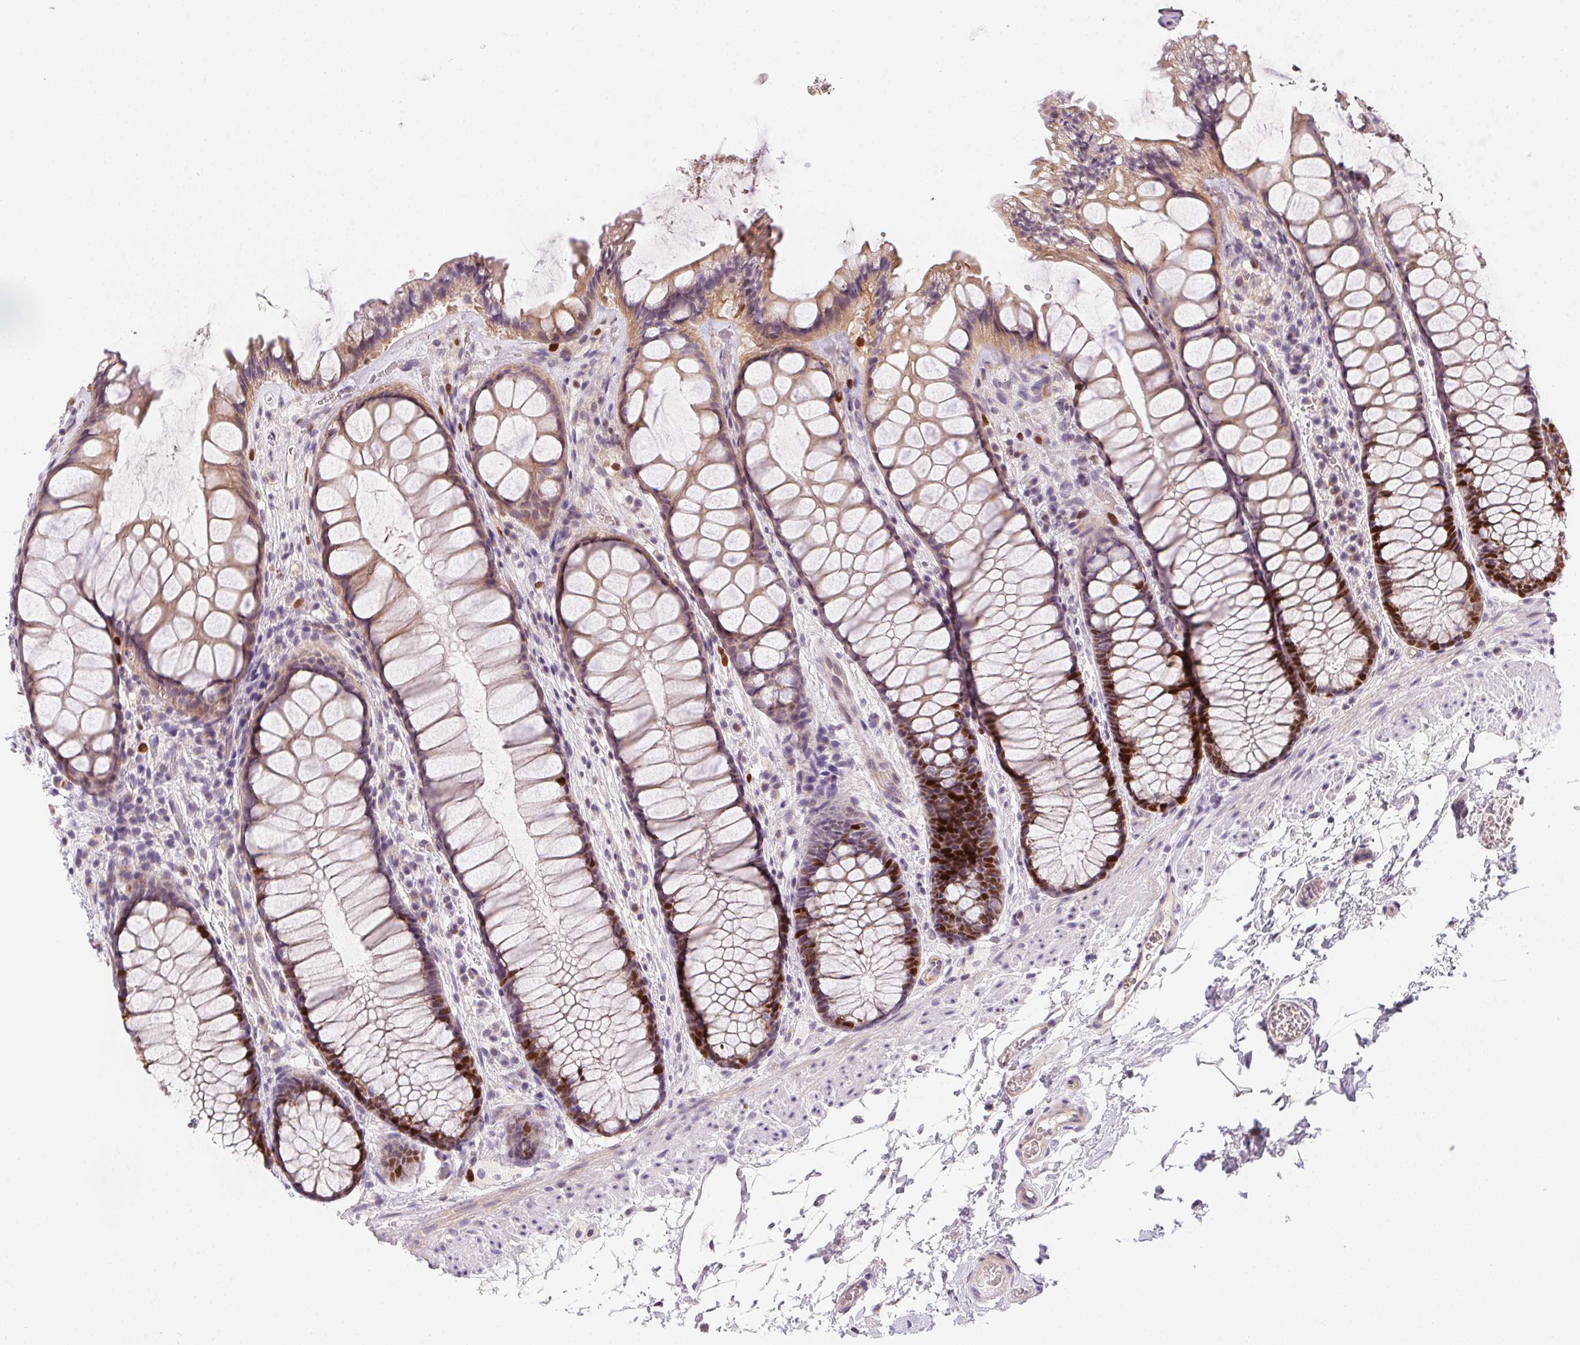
{"staining": {"intensity": "strong", "quantity": "25%-75%", "location": "nuclear"}, "tissue": "rectum", "cell_type": "Glandular cells", "image_type": "normal", "snomed": [{"axis": "morphology", "description": "Normal tissue, NOS"}, {"axis": "topography", "description": "Rectum"}], "caption": "Brown immunohistochemical staining in normal human rectum demonstrates strong nuclear expression in about 25%-75% of glandular cells. (DAB (3,3'-diaminobenzidine) IHC, brown staining for protein, blue staining for nuclei).", "gene": "HELLS", "patient": {"sex": "female", "age": 62}}